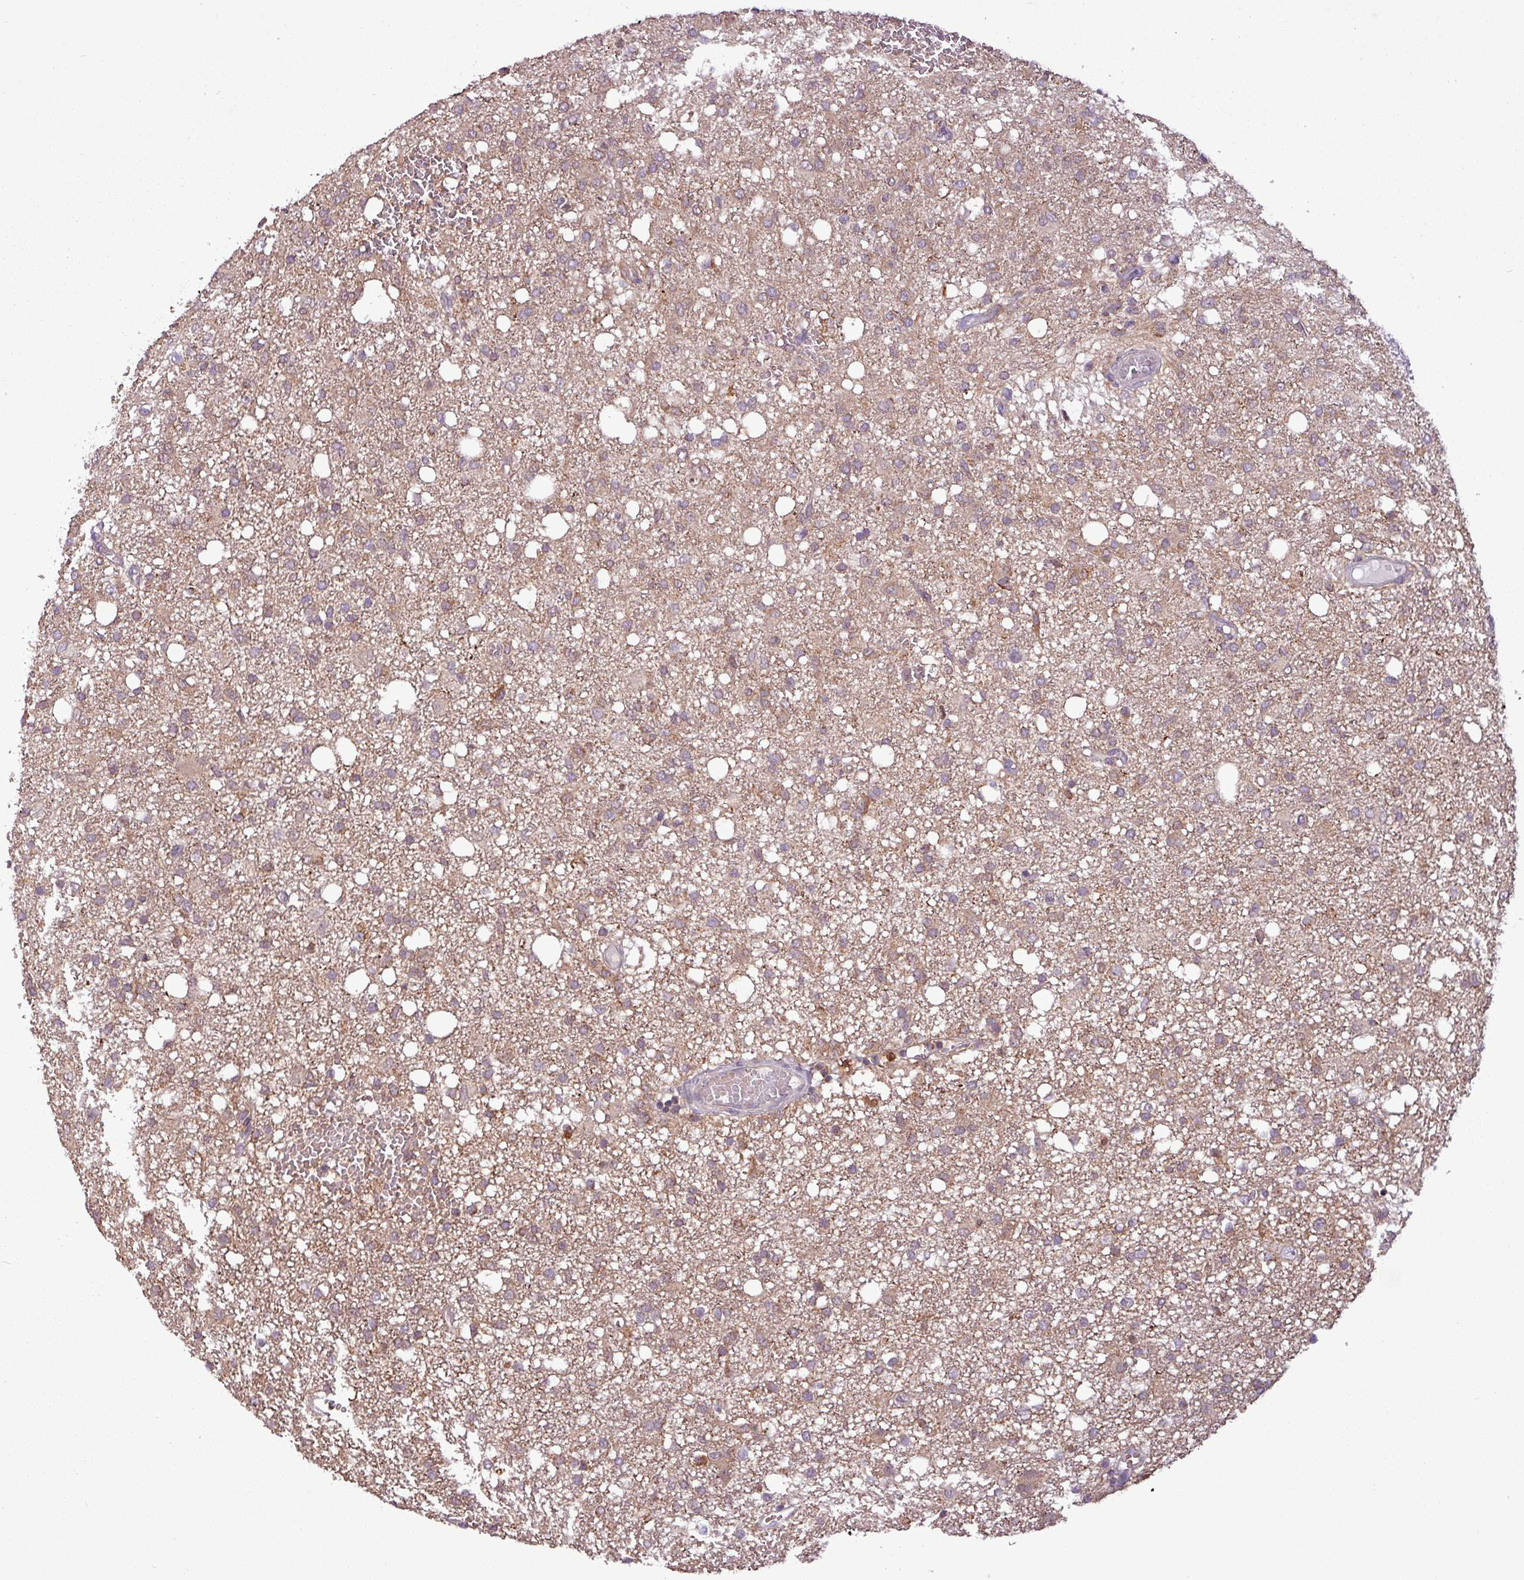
{"staining": {"intensity": "moderate", "quantity": "25%-75%", "location": "cytoplasmic/membranous"}, "tissue": "glioma", "cell_type": "Tumor cells", "image_type": "cancer", "snomed": [{"axis": "morphology", "description": "Glioma, malignant, High grade"}, {"axis": "topography", "description": "Brain"}], "caption": "Moderate cytoplasmic/membranous protein expression is seen in about 25%-75% of tumor cells in malignant high-grade glioma. (Stains: DAB (3,3'-diaminobenzidine) in brown, nuclei in blue, Microscopy: brightfield microscopy at high magnification).", "gene": "MCTP2", "patient": {"sex": "female", "age": 59}}